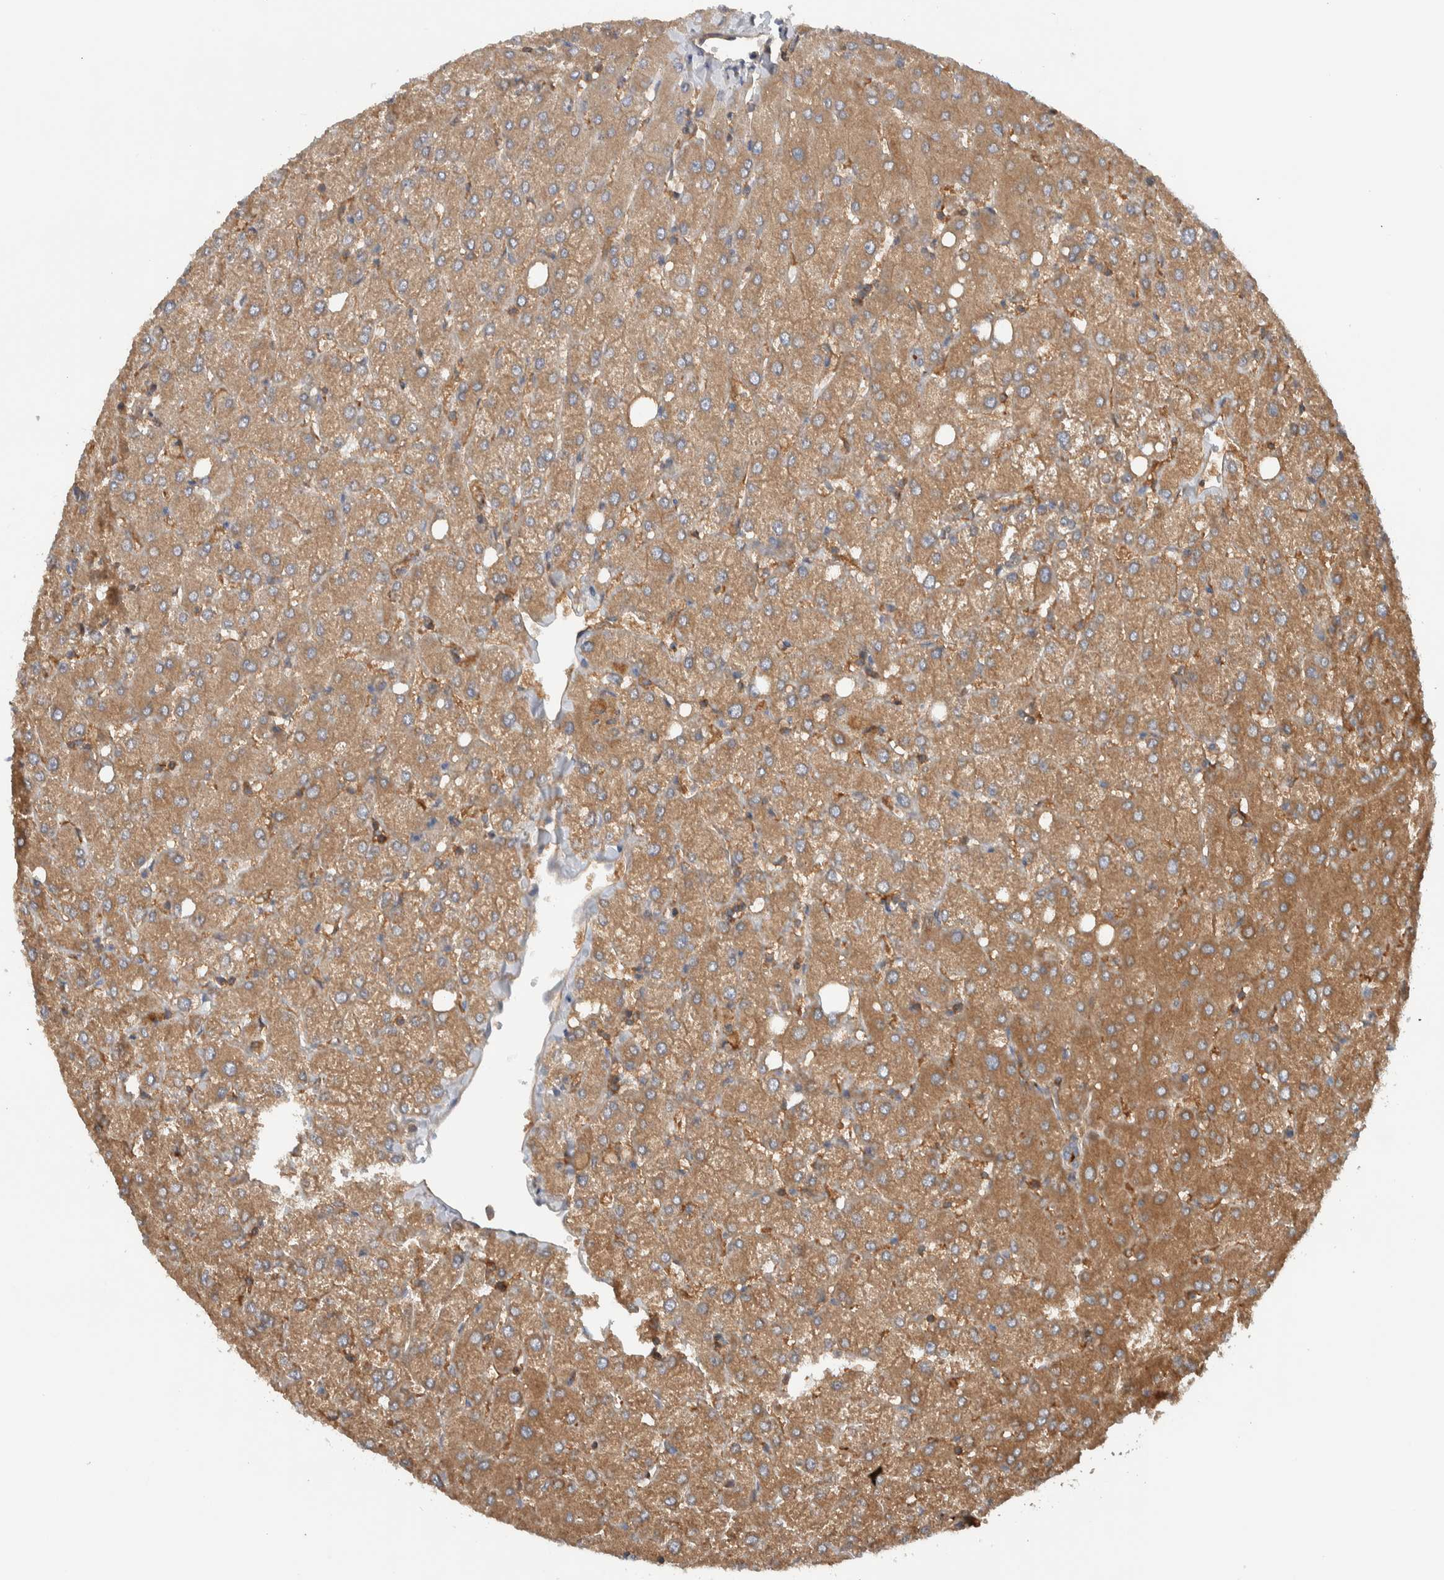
{"staining": {"intensity": "moderate", "quantity": "<25%", "location": "cytoplasmic/membranous"}, "tissue": "liver", "cell_type": "Cholangiocytes", "image_type": "normal", "snomed": [{"axis": "morphology", "description": "Normal tissue, NOS"}, {"axis": "topography", "description": "Liver"}], "caption": "Normal liver shows moderate cytoplasmic/membranous expression in approximately <25% of cholangiocytes.", "gene": "MPRIP", "patient": {"sex": "female", "age": 54}}